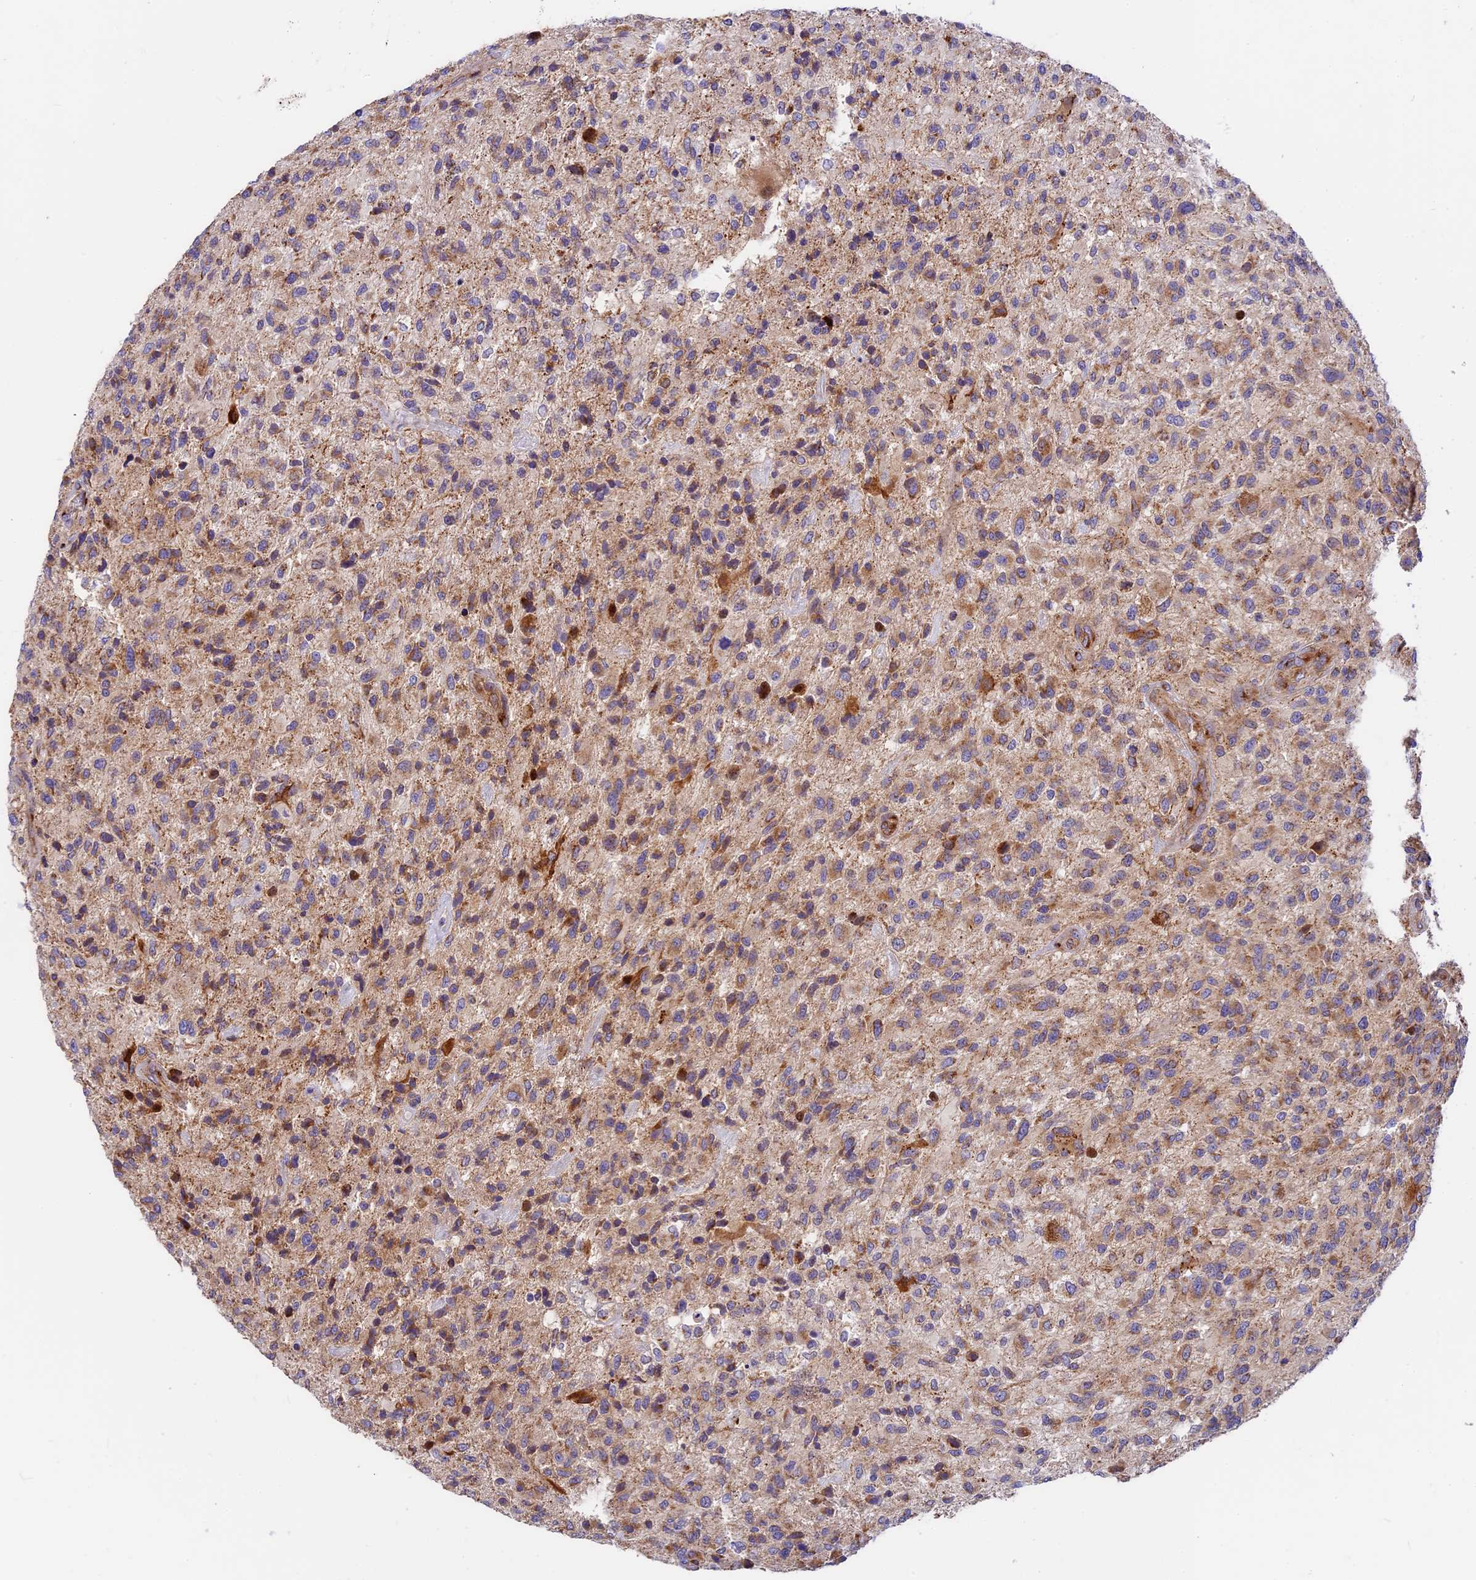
{"staining": {"intensity": "moderate", "quantity": ">75%", "location": "cytoplasmic/membranous"}, "tissue": "glioma", "cell_type": "Tumor cells", "image_type": "cancer", "snomed": [{"axis": "morphology", "description": "Glioma, malignant, High grade"}, {"axis": "topography", "description": "Brain"}], "caption": "There is medium levels of moderate cytoplasmic/membranous expression in tumor cells of glioma, as demonstrated by immunohistochemical staining (brown color).", "gene": "MRAS", "patient": {"sex": "male", "age": 47}}